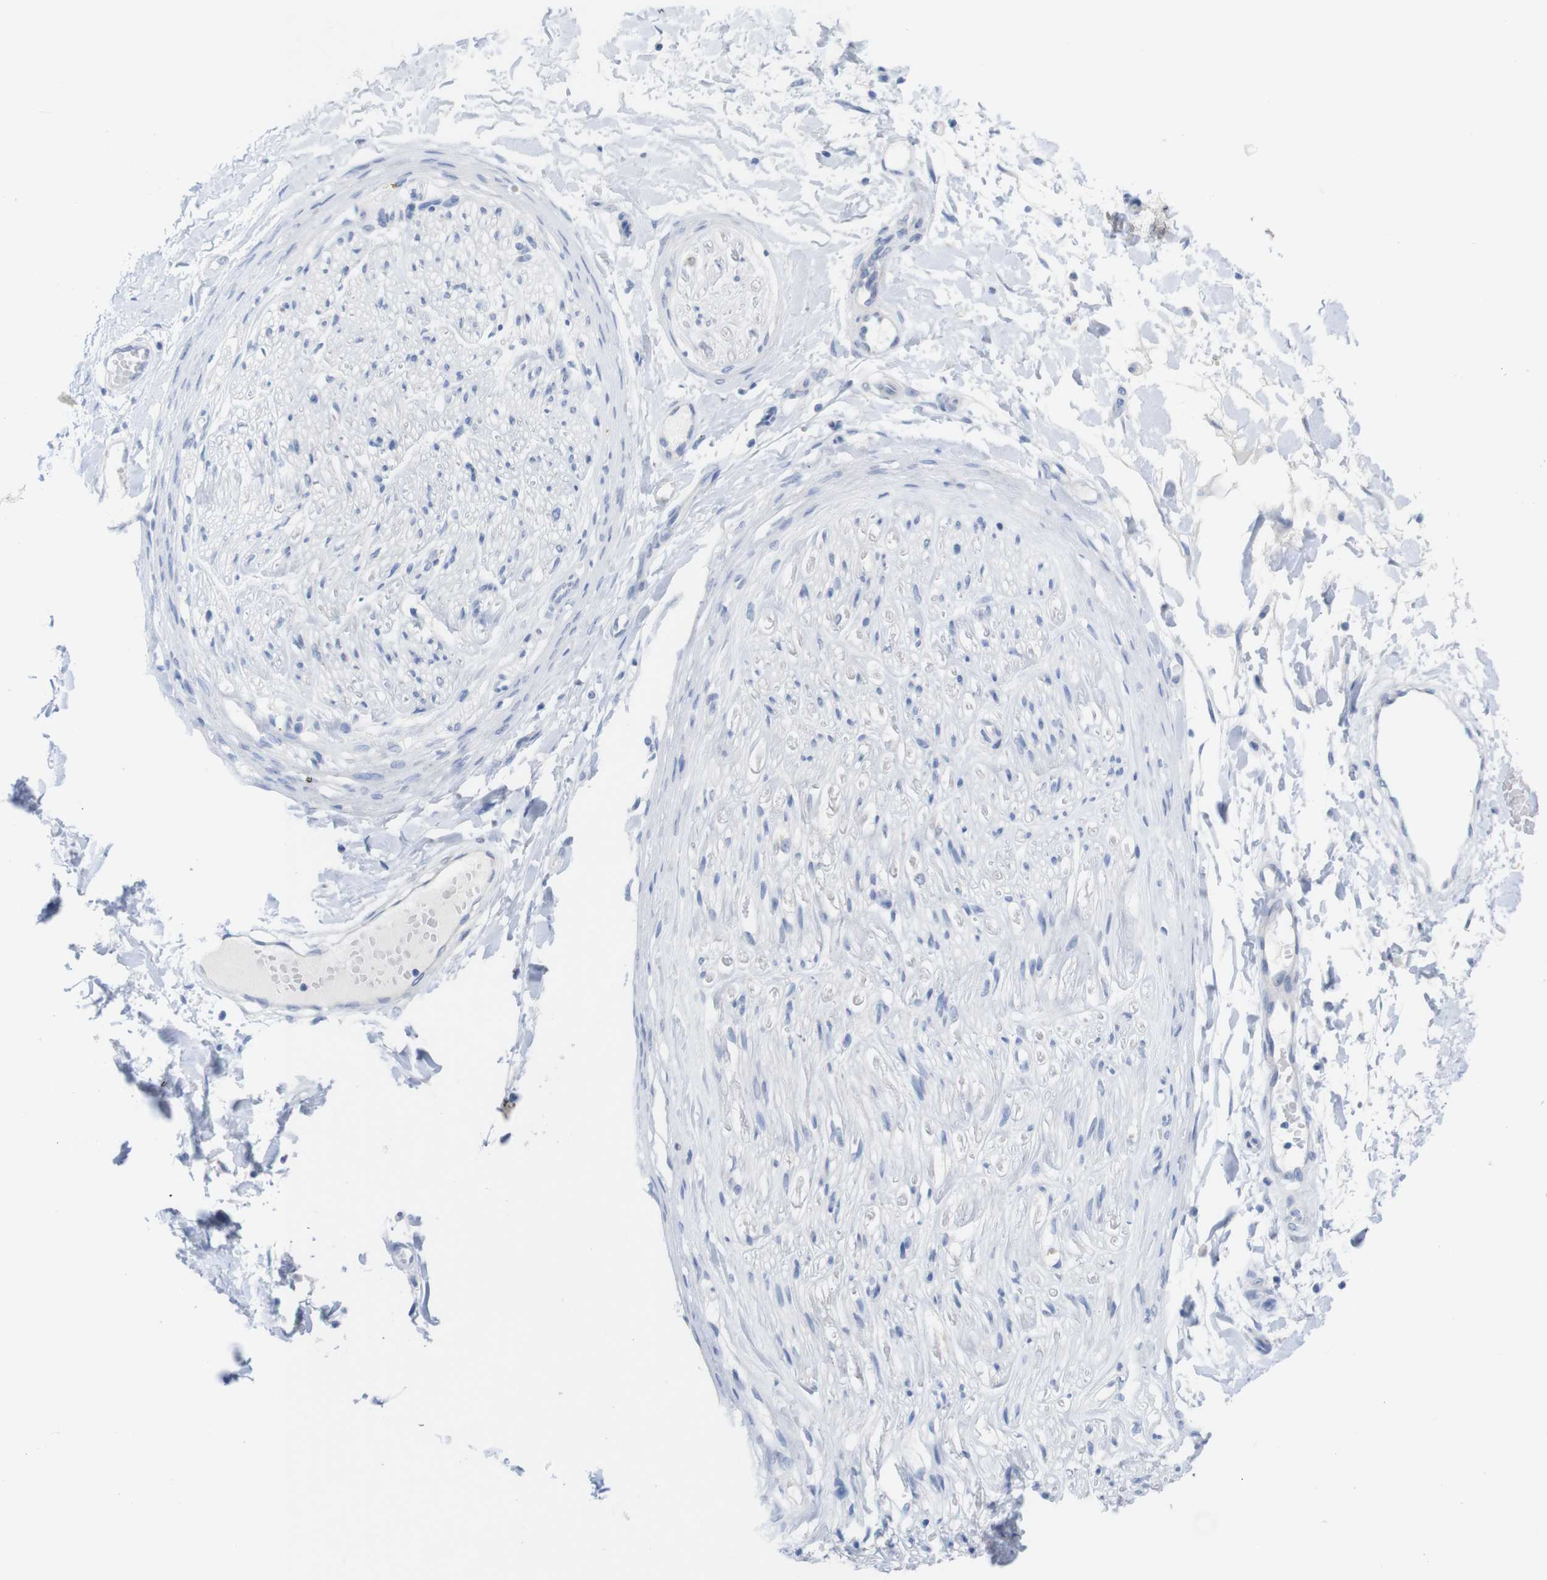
{"staining": {"intensity": "negative", "quantity": "none", "location": "none"}, "tissue": "adipose tissue", "cell_type": "Adipocytes", "image_type": "normal", "snomed": [{"axis": "morphology", "description": "Normal tissue, NOS"}, {"axis": "morphology", "description": "Squamous cell carcinoma, NOS"}, {"axis": "topography", "description": "Skin"}, {"axis": "topography", "description": "Peripheral nerve tissue"}], "caption": "Adipose tissue stained for a protein using immunohistochemistry demonstrates no positivity adipocytes.", "gene": "PNMA1", "patient": {"sex": "male", "age": 83}}